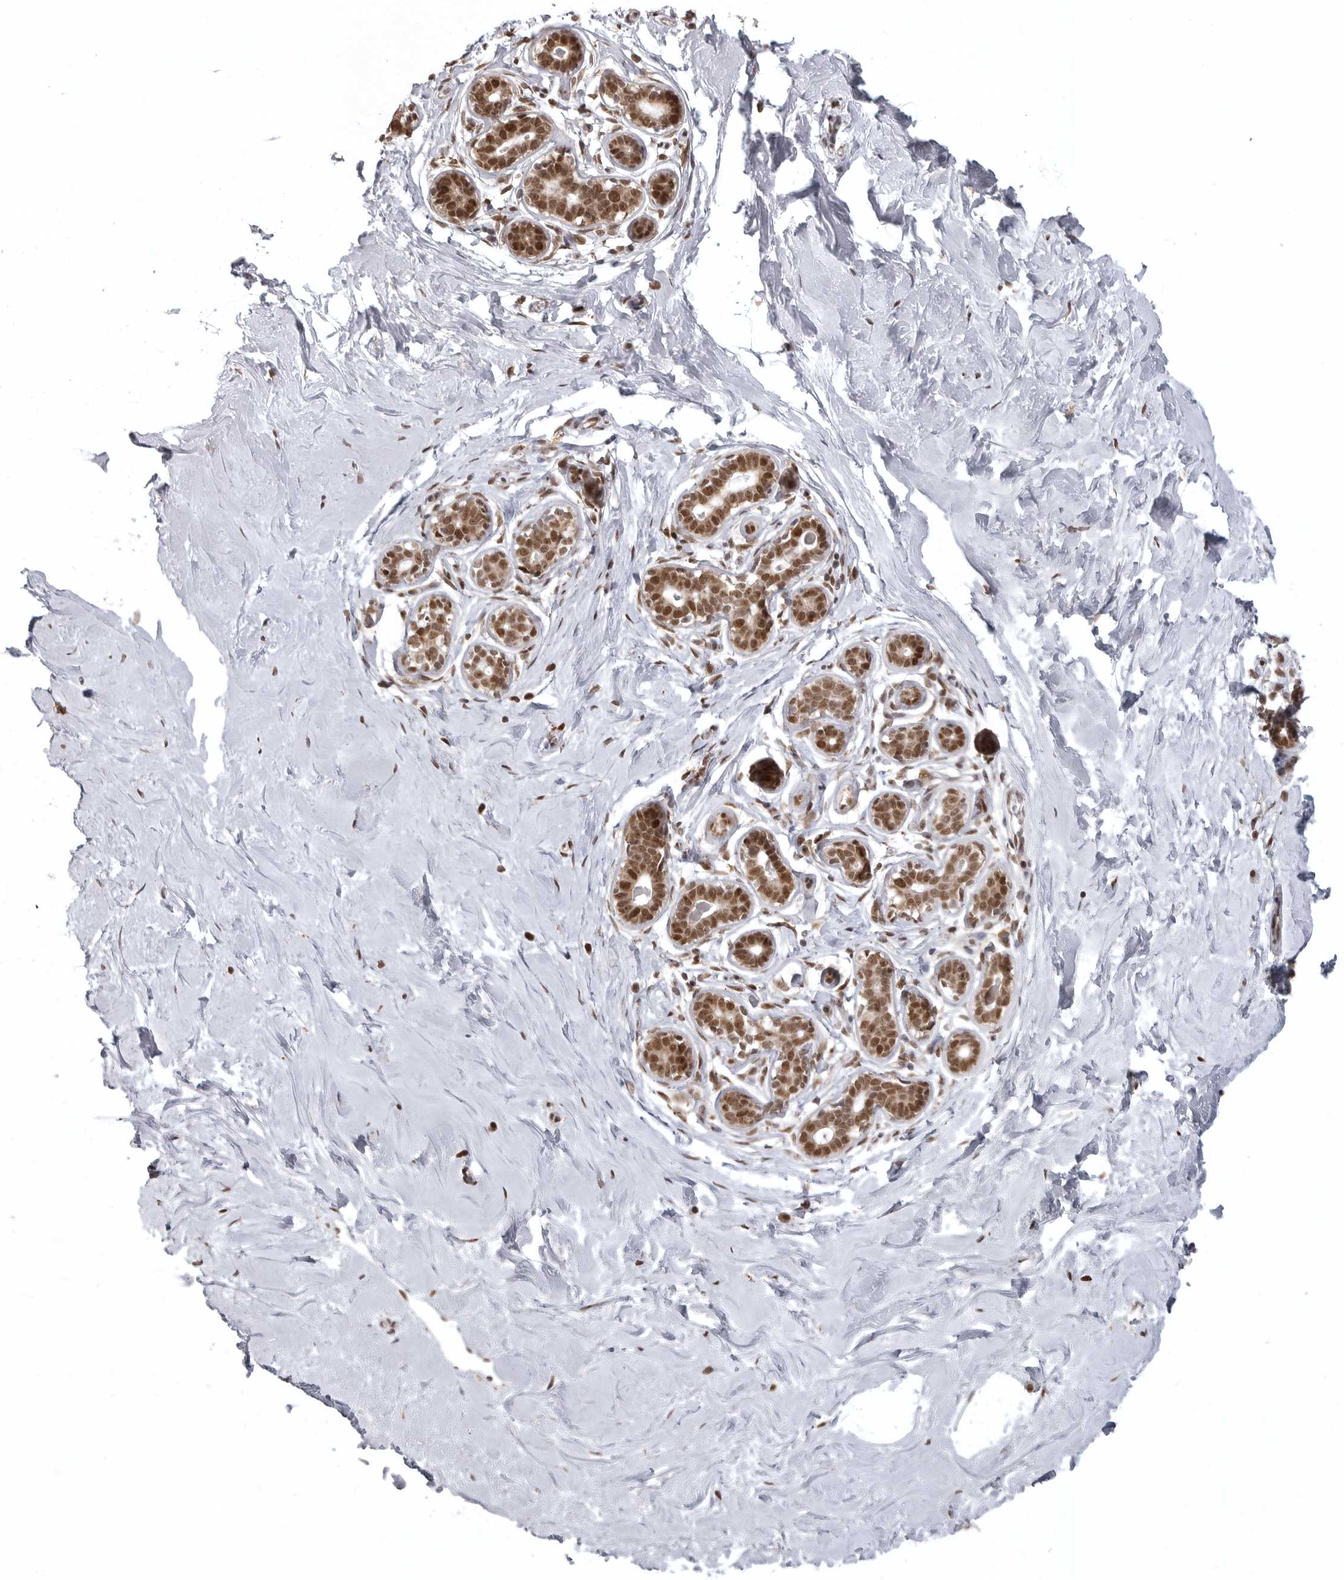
{"staining": {"intensity": "moderate", "quantity": ">75%", "location": "nuclear"}, "tissue": "breast", "cell_type": "Adipocytes", "image_type": "normal", "snomed": [{"axis": "morphology", "description": "Normal tissue, NOS"}, {"axis": "morphology", "description": "Adenoma, NOS"}, {"axis": "topography", "description": "Breast"}], "caption": "A high-resolution histopathology image shows immunohistochemistry (IHC) staining of unremarkable breast, which demonstrates moderate nuclear expression in approximately >75% of adipocytes. The staining was performed using DAB, with brown indicating positive protein expression. Nuclei are stained blue with hematoxylin.", "gene": "ISG20L2", "patient": {"sex": "female", "age": 23}}